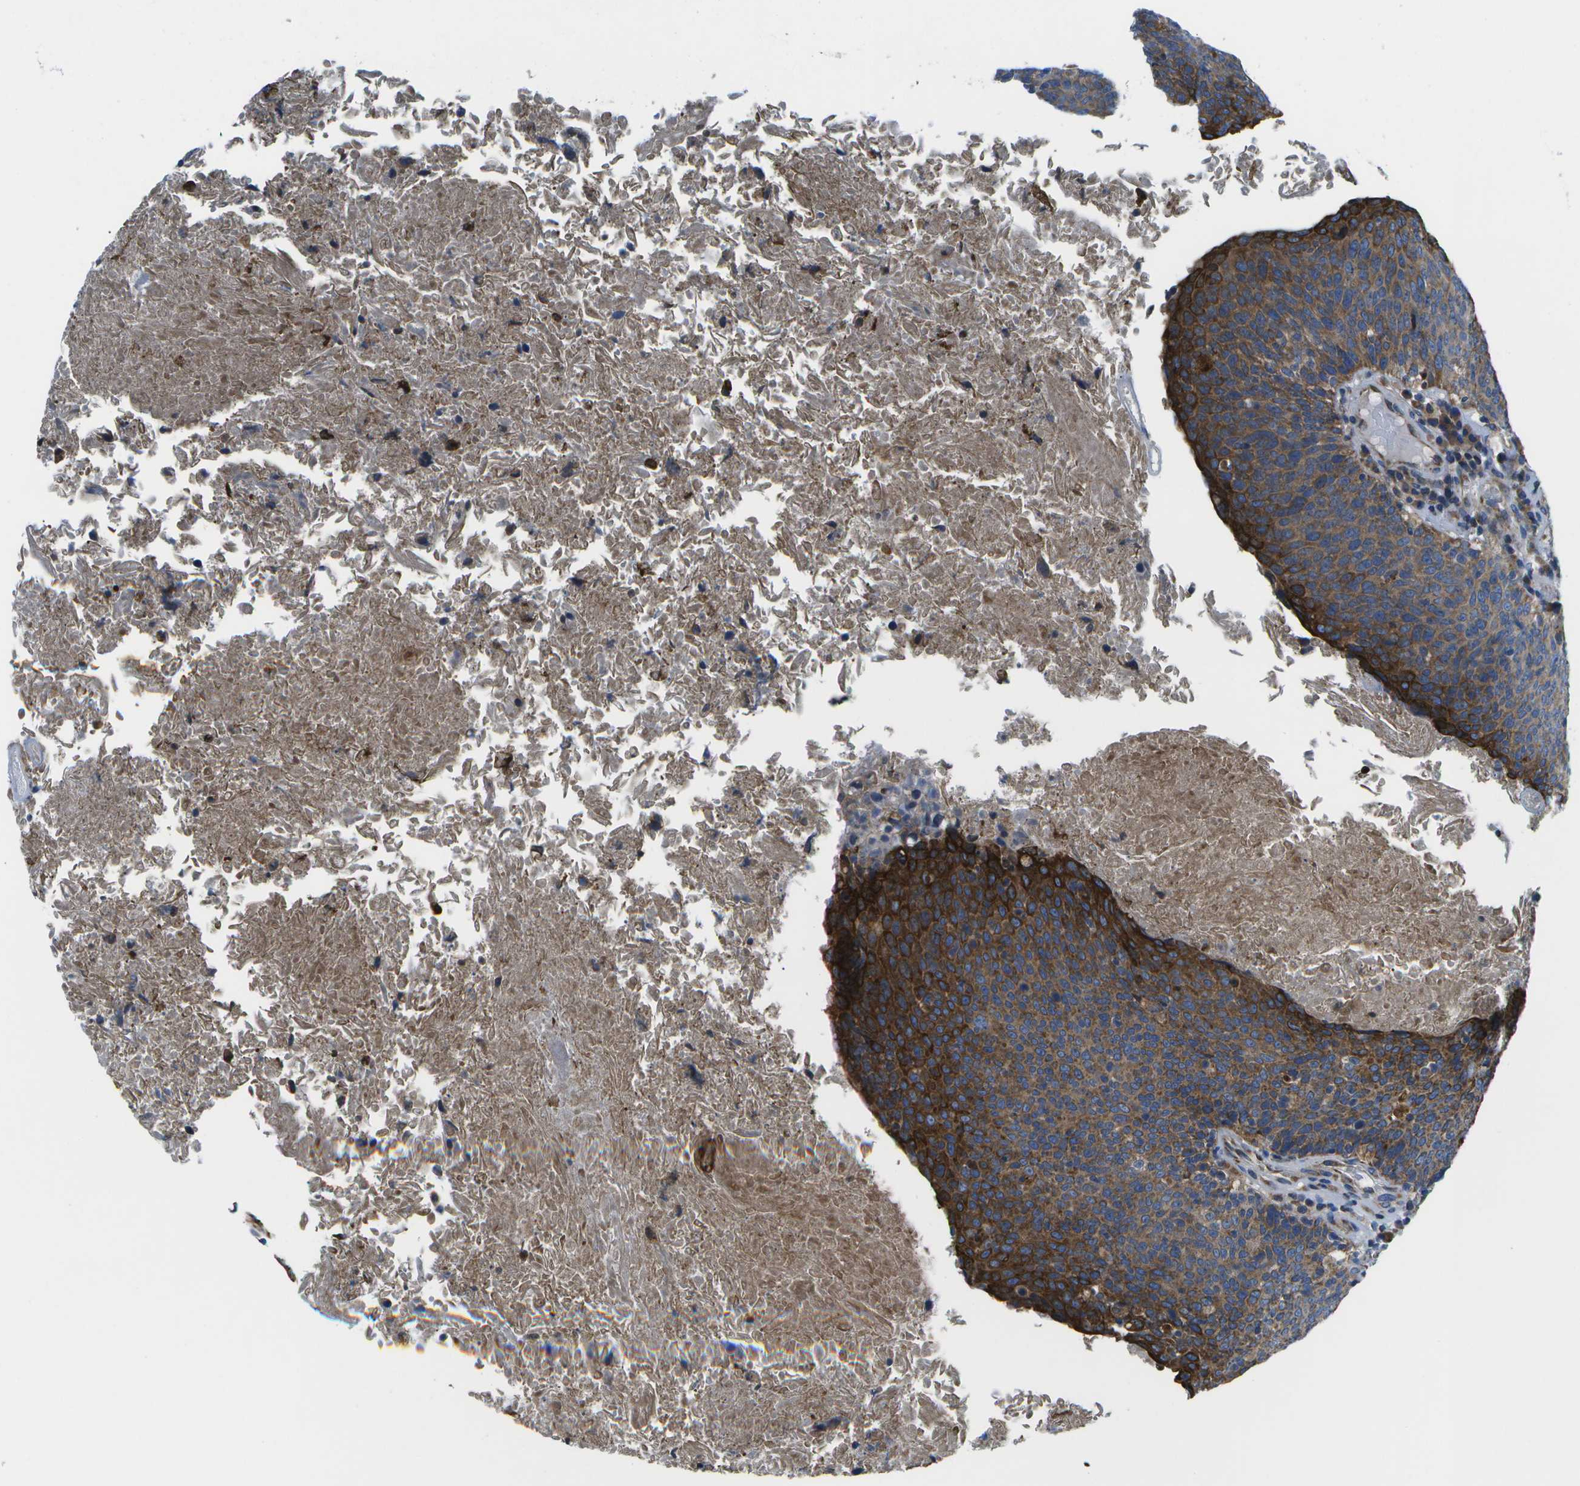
{"staining": {"intensity": "strong", "quantity": "25%-75%", "location": "cytoplasmic/membranous"}, "tissue": "head and neck cancer", "cell_type": "Tumor cells", "image_type": "cancer", "snomed": [{"axis": "morphology", "description": "Squamous cell carcinoma, NOS"}, {"axis": "morphology", "description": "Squamous cell carcinoma, metastatic, NOS"}, {"axis": "topography", "description": "Lymph node"}, {"axis": "topography", "description": "Head-Neck"}], "caption": "A photomicrograph of squamous cell carcinoma (head and neck) stained for a protein displays strong cytoplasmic/membranous brown staining in tumor cells. (DAB (3,3'-diaminobenzidine) IHC, brown staining for protein, blue staining for nuclei).", "gene": "GDF5", "patient": {"sex": "male", "age": 62}}